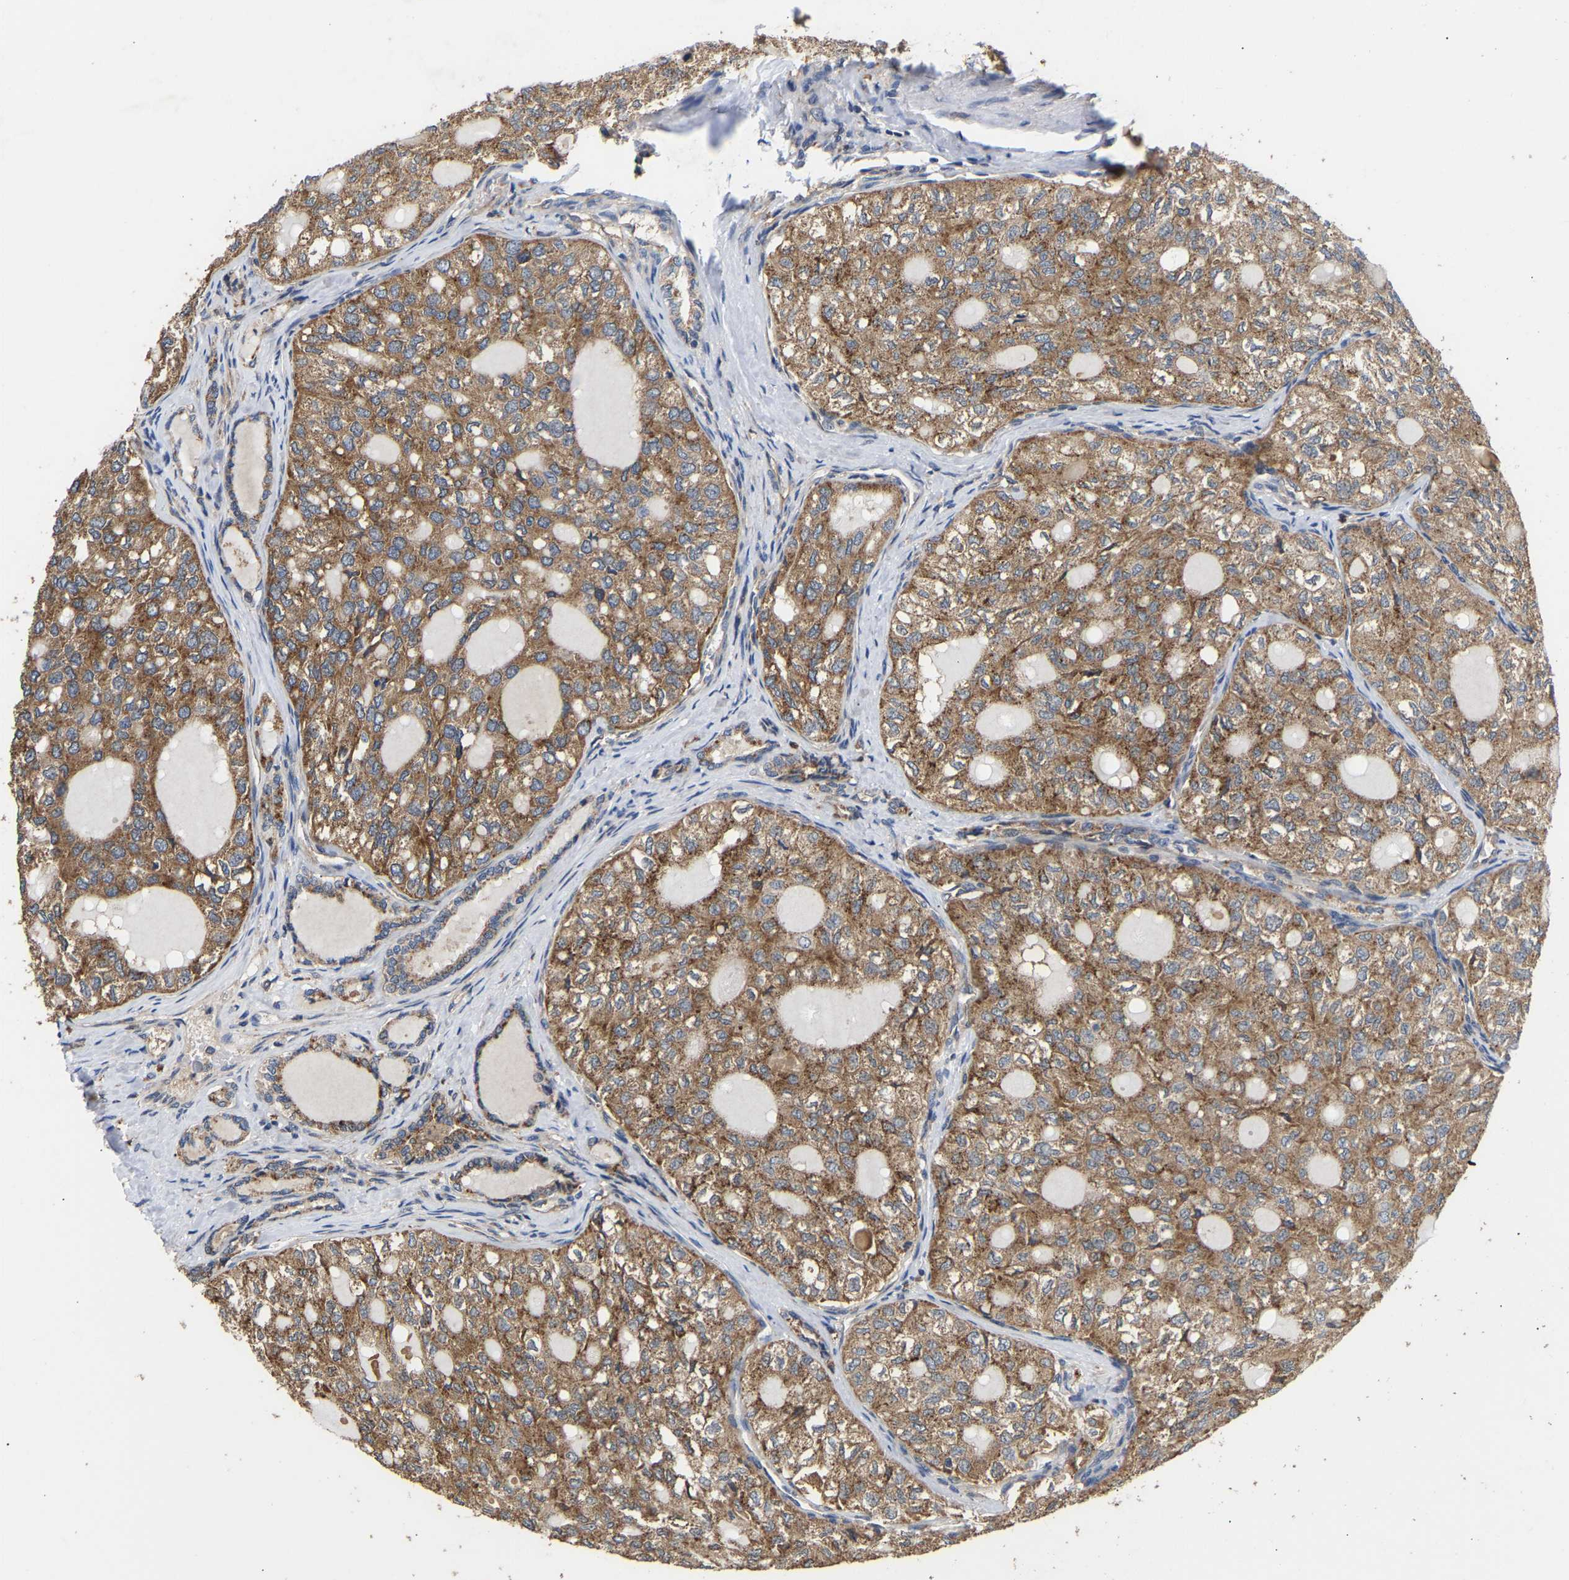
{"staining": {"intensity": "moderate", "quantity": ">75%", "location": "cytoplasmic/membranous"}, "tissue": "thyroid cancer", "cell_type": "Tumor cells", "image_type": "cancer", "snomed": [{"axis": "morphology", "description": "Follicular adenoma carcinoma, NOS"}, {"axis": "topography", "description": "Thyroid gland"}], "caption": "About >75% of tumor cells in human thyroid follicular adenoma carcinoma demonstrate moderate cytoplasmic/membranous protein expression as visualized by brown immunohistochemical staining.", "gene": "AIMP2", "patient": {"sex": "male", "age": 75}}